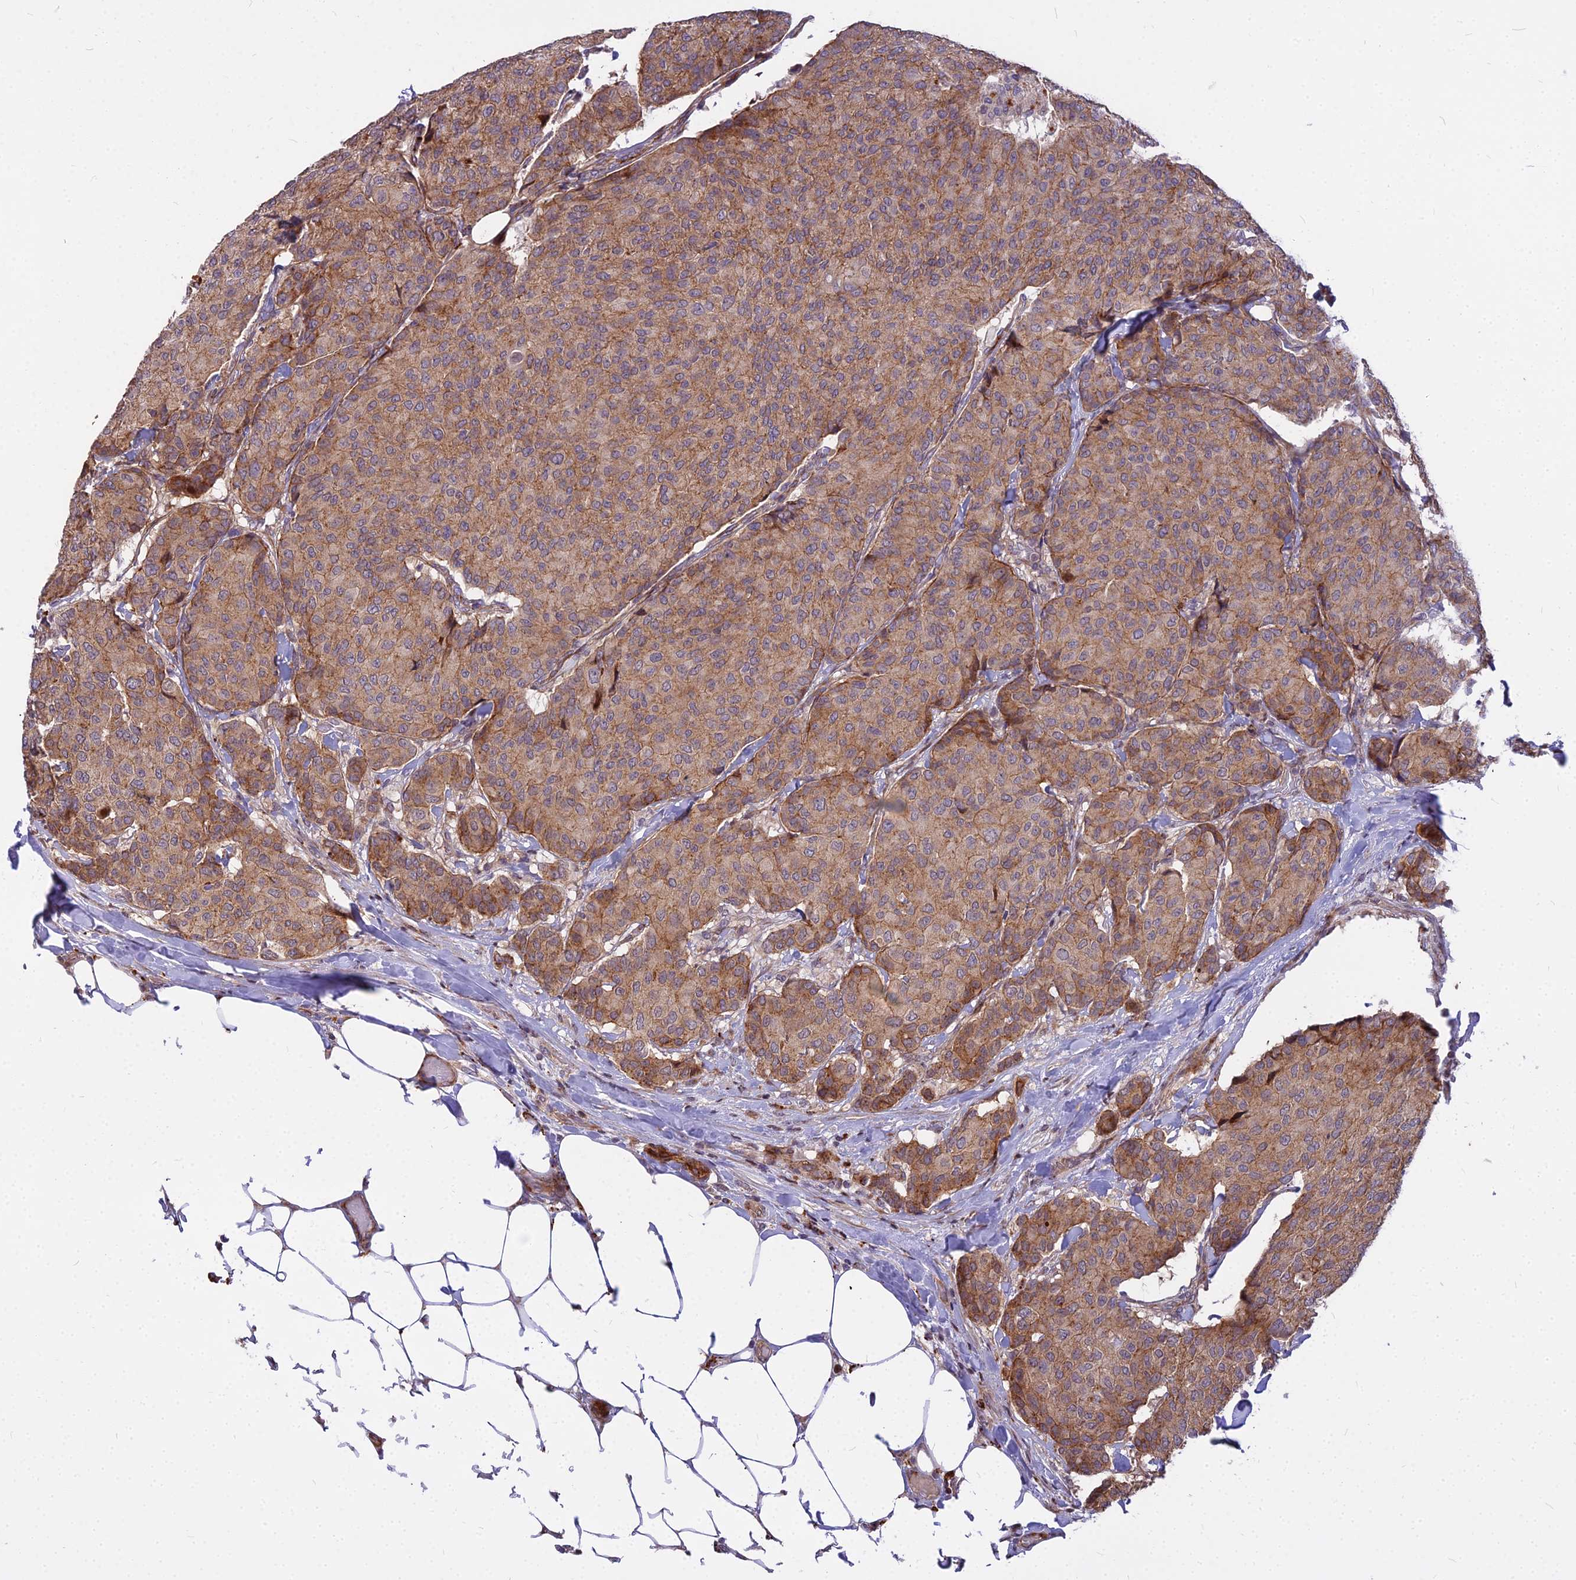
{"staining": {"intensity": "moderate", "quantity": ">75%", "location": "cytoplasmic/membranous"}, "tissue": "breast cancer", "cell_type": "Tumor cells", "image_type": "cancer", "snomed": [{"axis": "morphology", "description": "Duct carcinoma"}, {"axis": "topography", "description": "Breast"}], "caption": "Tumor cells show medium levels of moderate cytoplasmic/membranous positivity in about >75% of cells in human breast cancer (infiltrating ductal carcinoma). The staining was performed using DAB, with brown indicating positive protein expression. Nuclei are stained blue with hematoxylin.", "gene": "GLYATL3", "patient": {"sex": "female", "age": 75}}